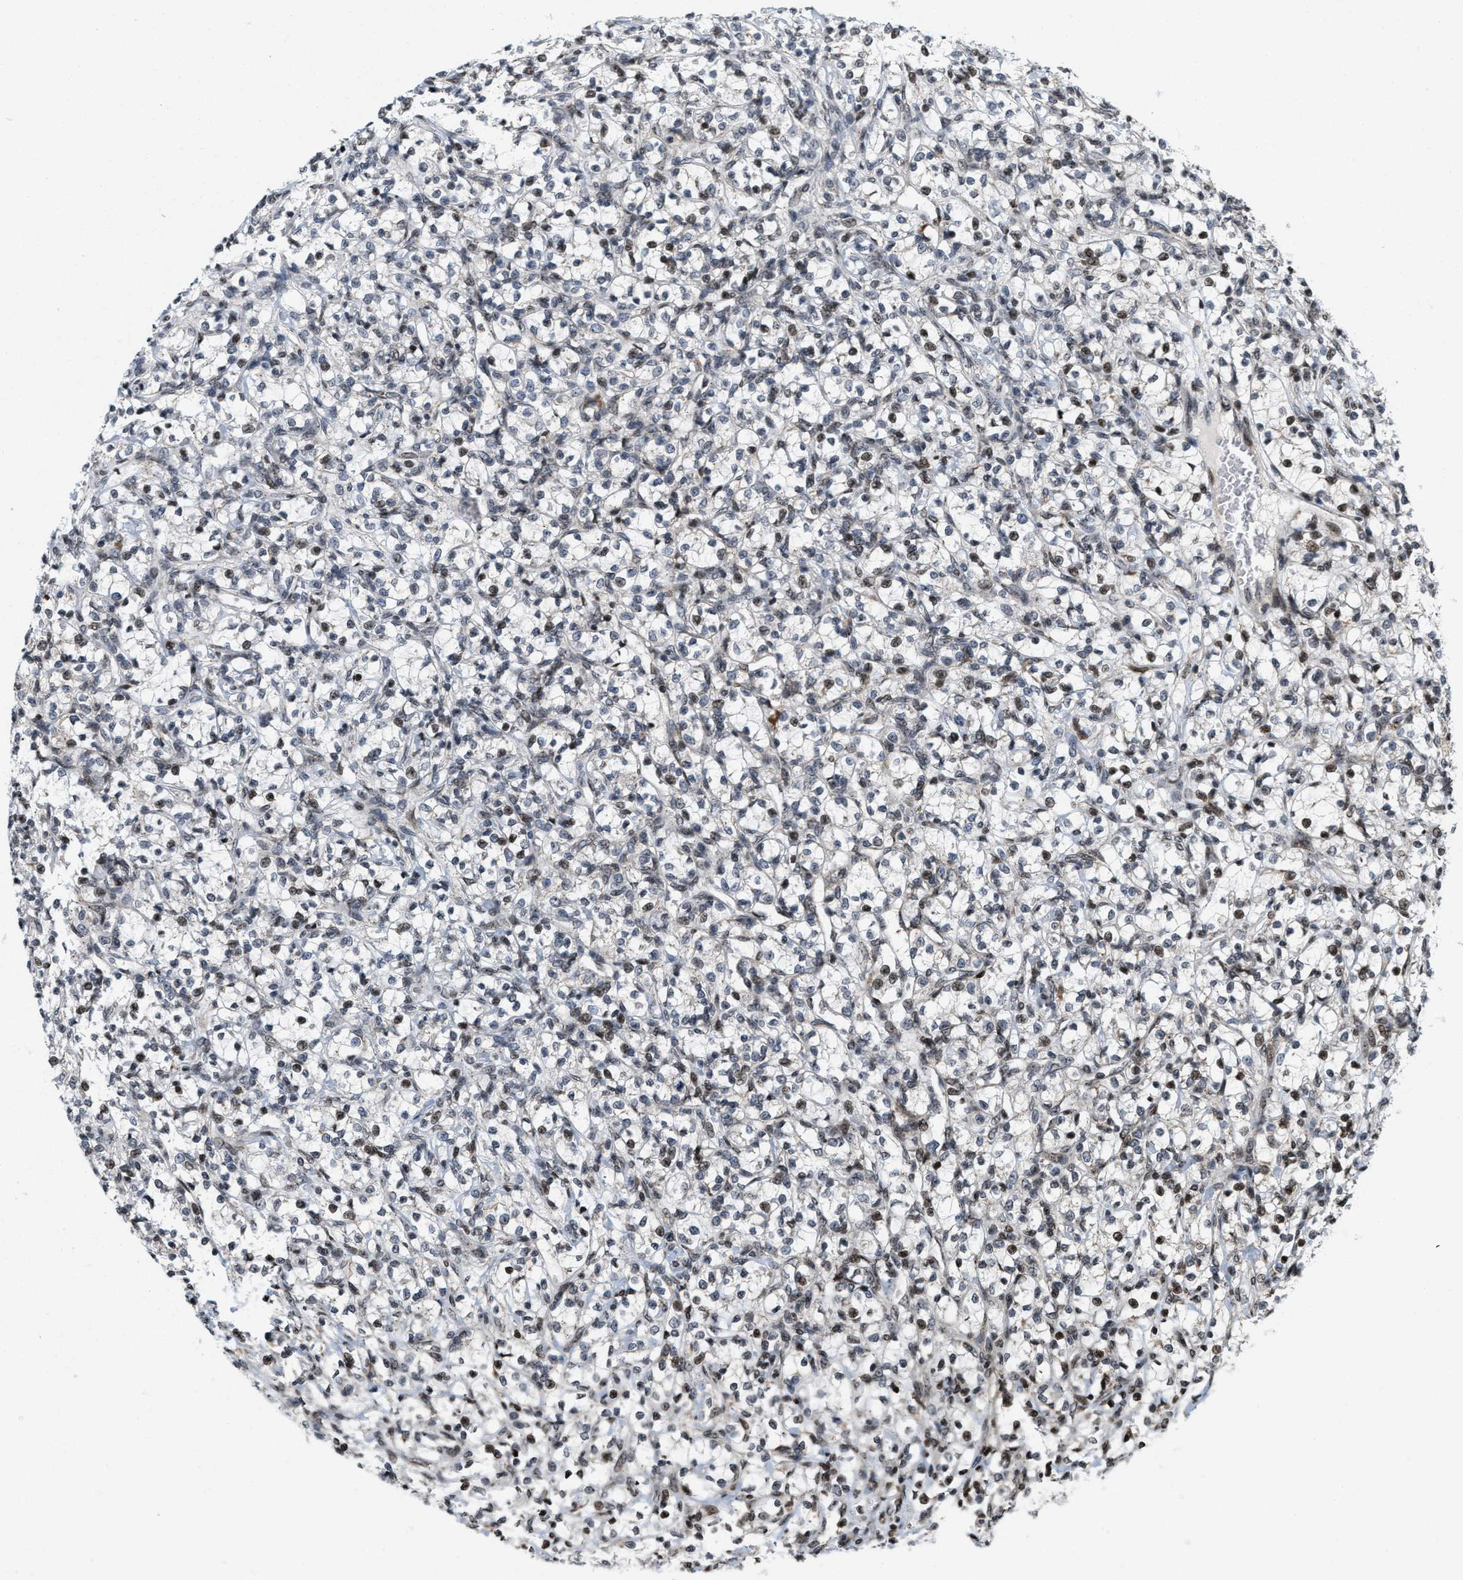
{"staining": {"intensity": "moderate", "quantity": "25%-75%", "location": "nuclear"}, "tissue": "renal cancer", "cell_type": "Tumor cells", "image_type": "cancer", "snomed": [{"axis": "morphology", "description": "Adenocarcinoma, NOS"}, {"axis": "topography", "description": "Kidney"}], "caption": "Protein expression by immunohistochemistry (IHC) demonstrates moderate nuclear expression in approximately 25%-75% of tumor cells in adenocarcinoma (renal). The protein is shown in brown color, while the nuclei are stained blue.", "gene": "PDZD2", "patient": {"sex": "female", "age": 69}}